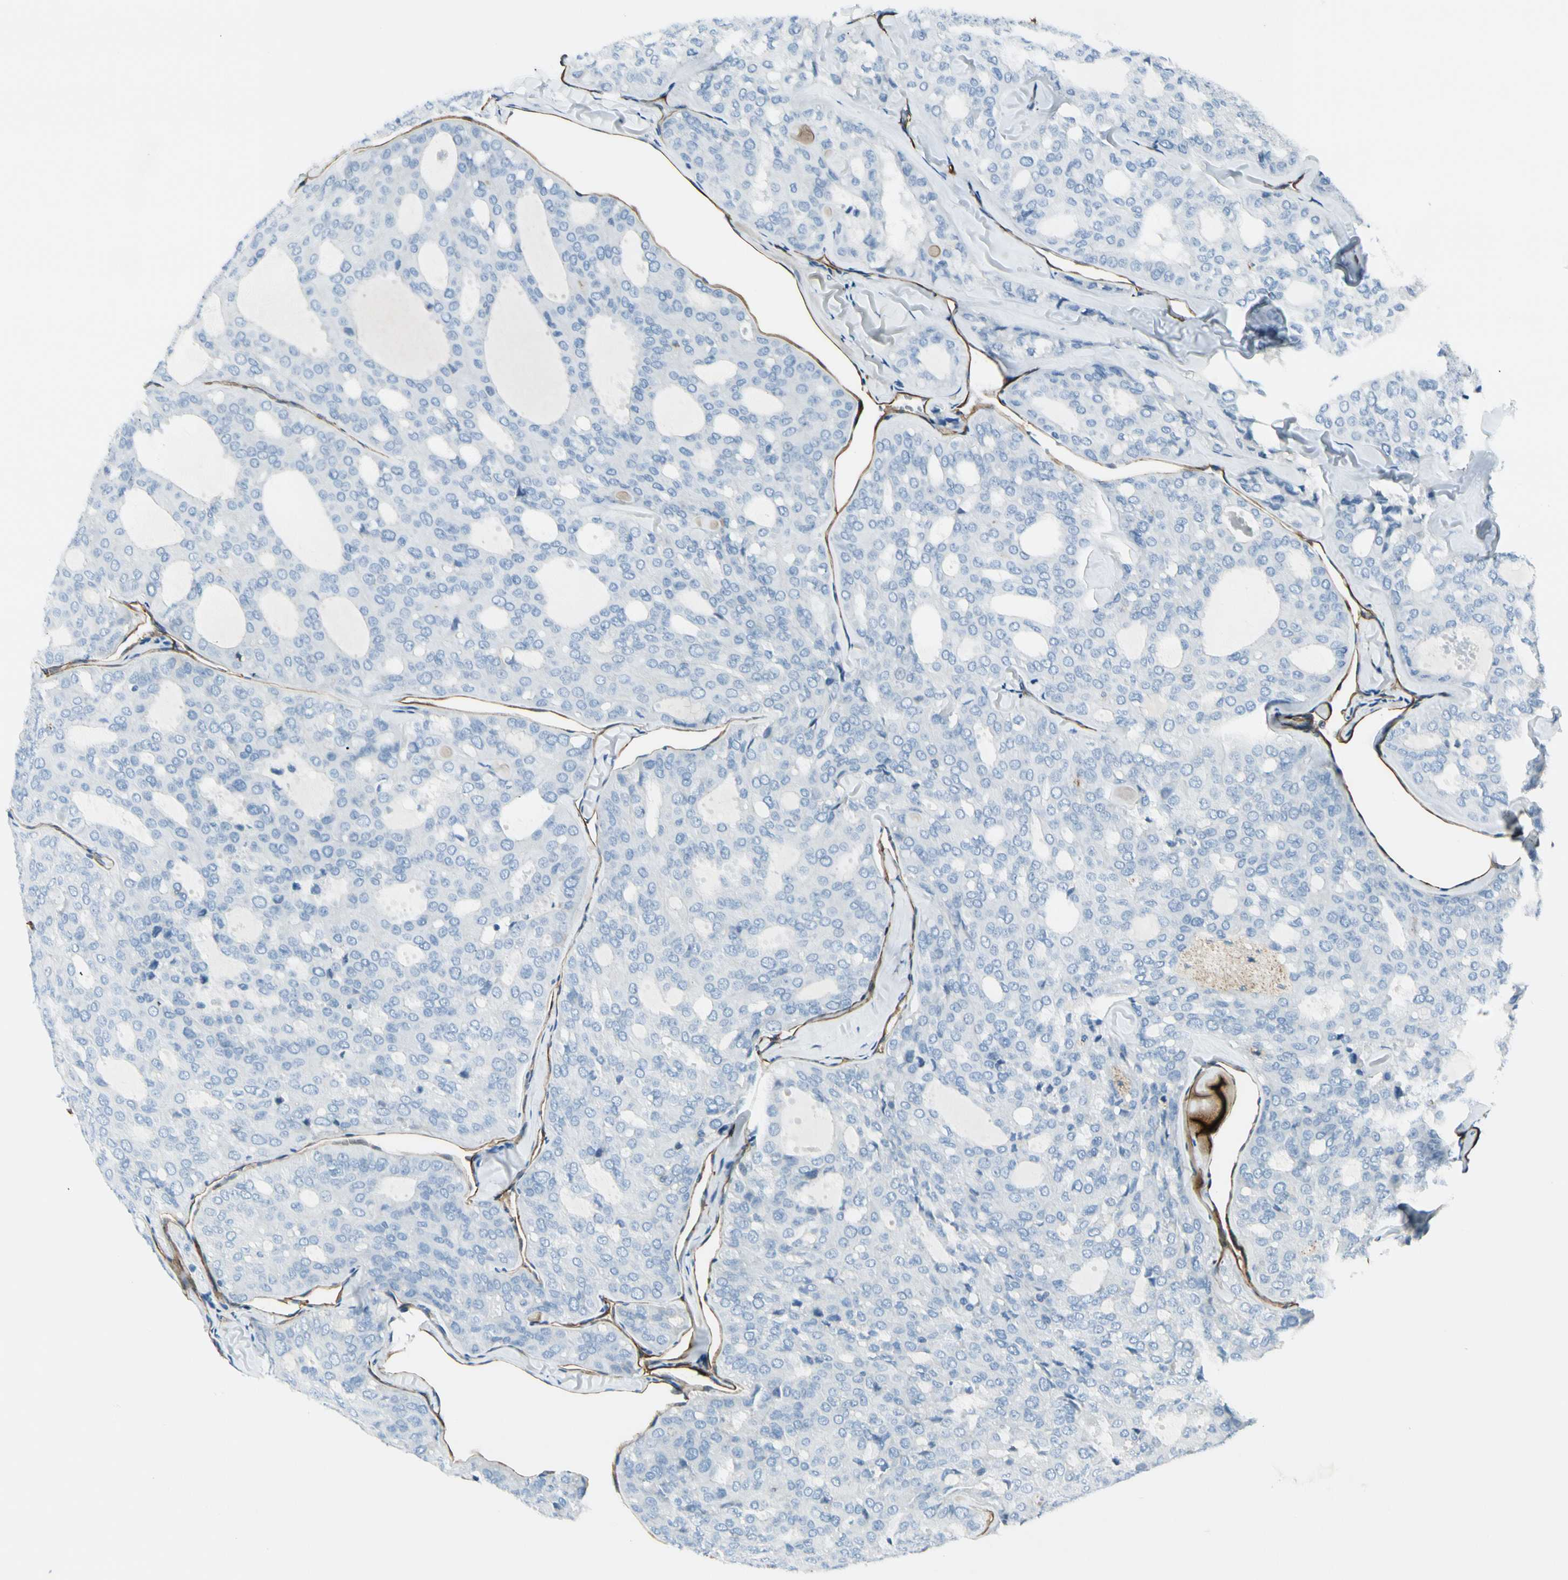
{"staining": {"intensity": "negative", "quantity": "none", "location": "none"}, "tissue": "thyroid cancer", "cell_type": "Tumor cells", "image_type": "cancer", "snomed": [{"axis": "morphology", "description": "Follicular adenoma carcinoma, NOS"}, {"axis": "topography", "description": "Thyroid gland"}], "caption": "Thyroid cancer (follicular adenoma carcinoma) was stained to show a protein in brown. There is no significant expression in tumor cells.", "gene": "CD93", "patient": {"sex": "male", "age": 75}}